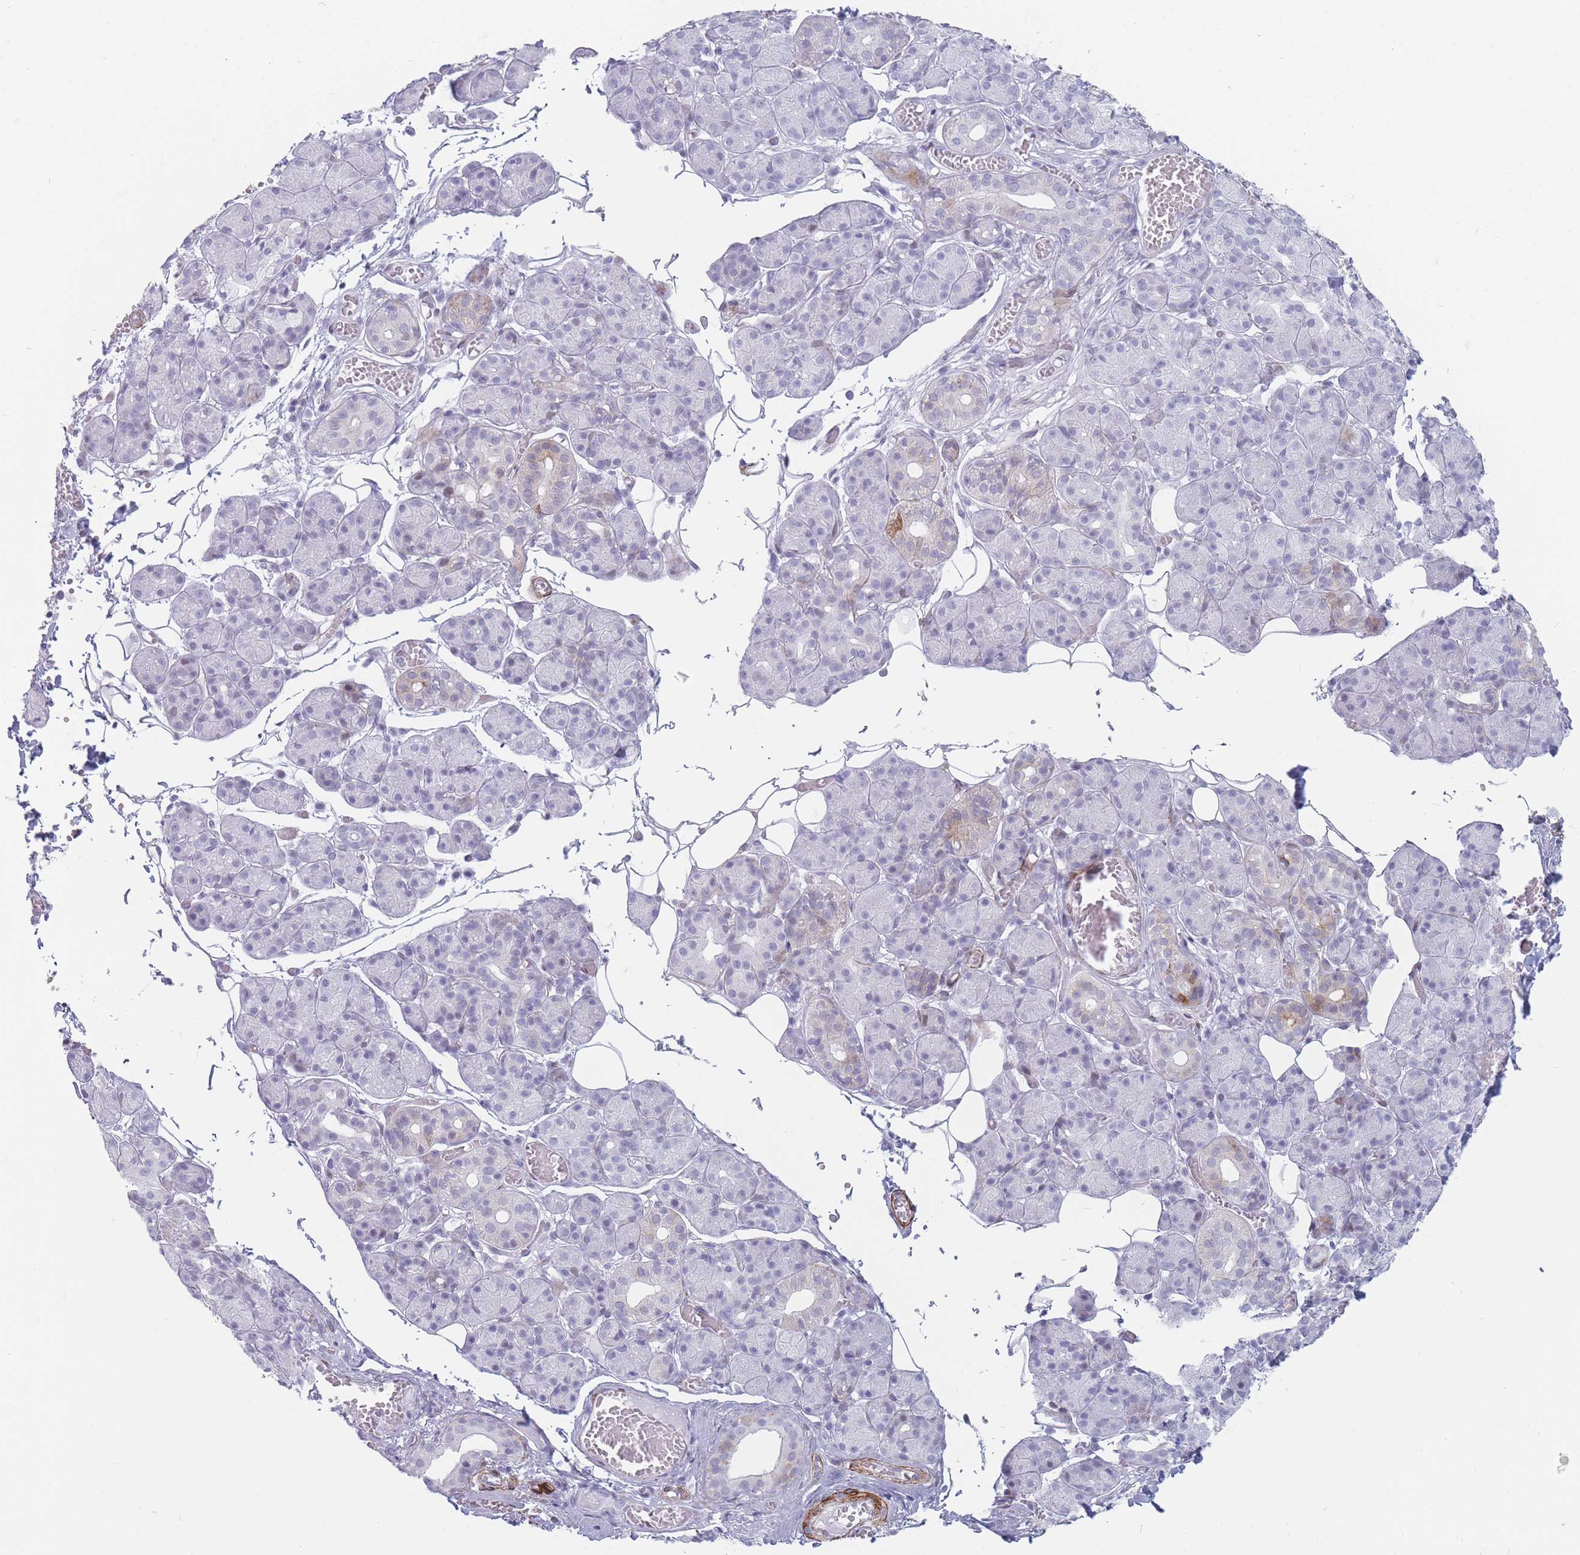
{"staining": {"intensity": "negative", "quantity": "none", "location": "none"}, "tissue": "salivary gland", "cell_type": "Glandular cells", "image_type": "normal", "snomed": [{"axis": "morphology", "description": "Normal tissue, NOS"}, {"axis": "topography", "description": "Salivary gland"}], "caption": "High power microscopy histopathology image of an immunohistochemistry (IHC) photomicrograph of unremarkable salivary gland, revealing no significant staining in glandular cells. (DAB immunohistochemistry, high magnification).", "gene": "IFNA10", "patient": {"sex": "male", "age": 63}}